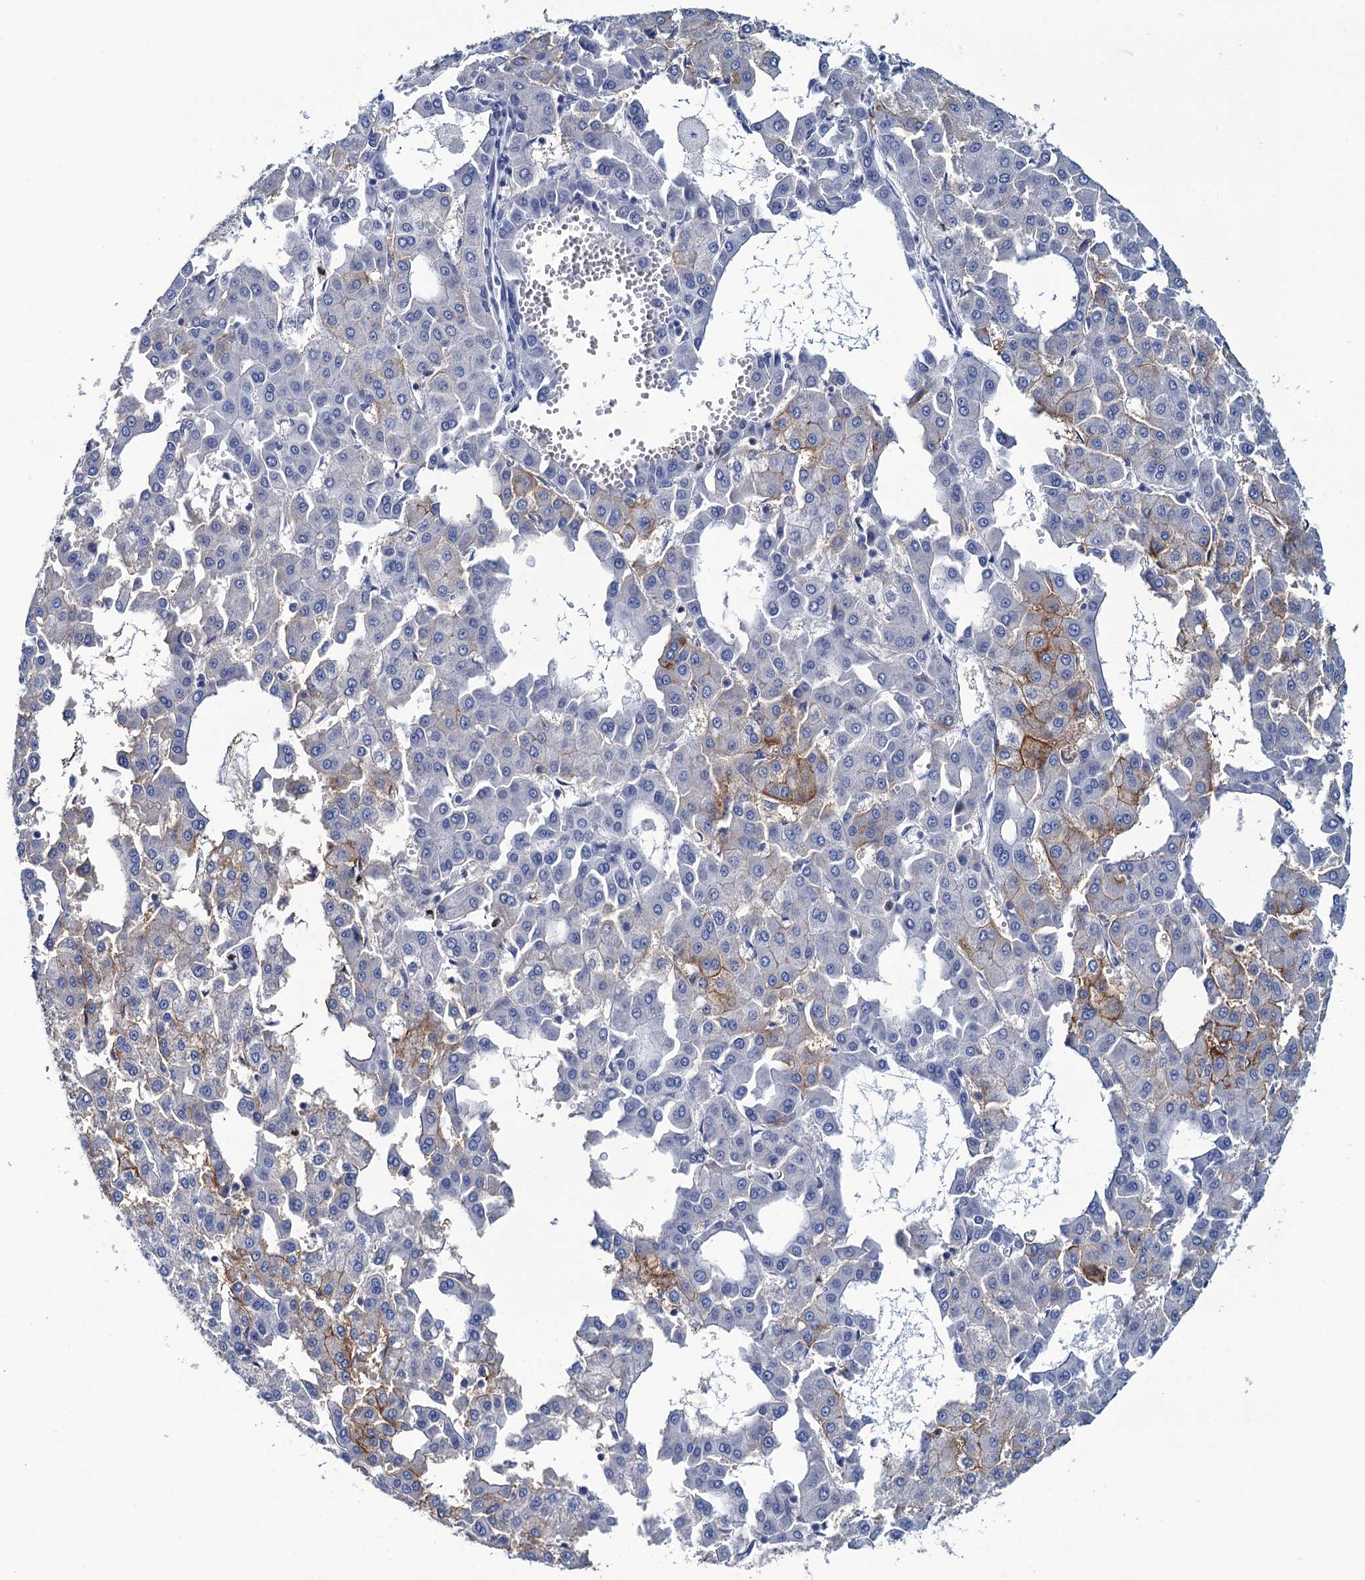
{"staining": {"intensity": "moderate", "quantity": "<25%", "location": "cytoplasmic/membranous"}, "tissue": "liver cancer", "cell_type": "Tumor cells", "image_type": "cancer", "snomed": [{"axis": "morphology", "description": "Carcinoma, Hepatocellular, NOS"}, {"axis": "topography", "description": "Liver"}], "caption": "The image demonstrates staining of liver cancer, revealing moderate cytoplasmic/membranous protein positivity (brown color) within tumor cells. (DAB IHC with brightfield microscopy, high magnification).", "gene": "RHCG", "patient": {"sex": "male", "age": 47}}